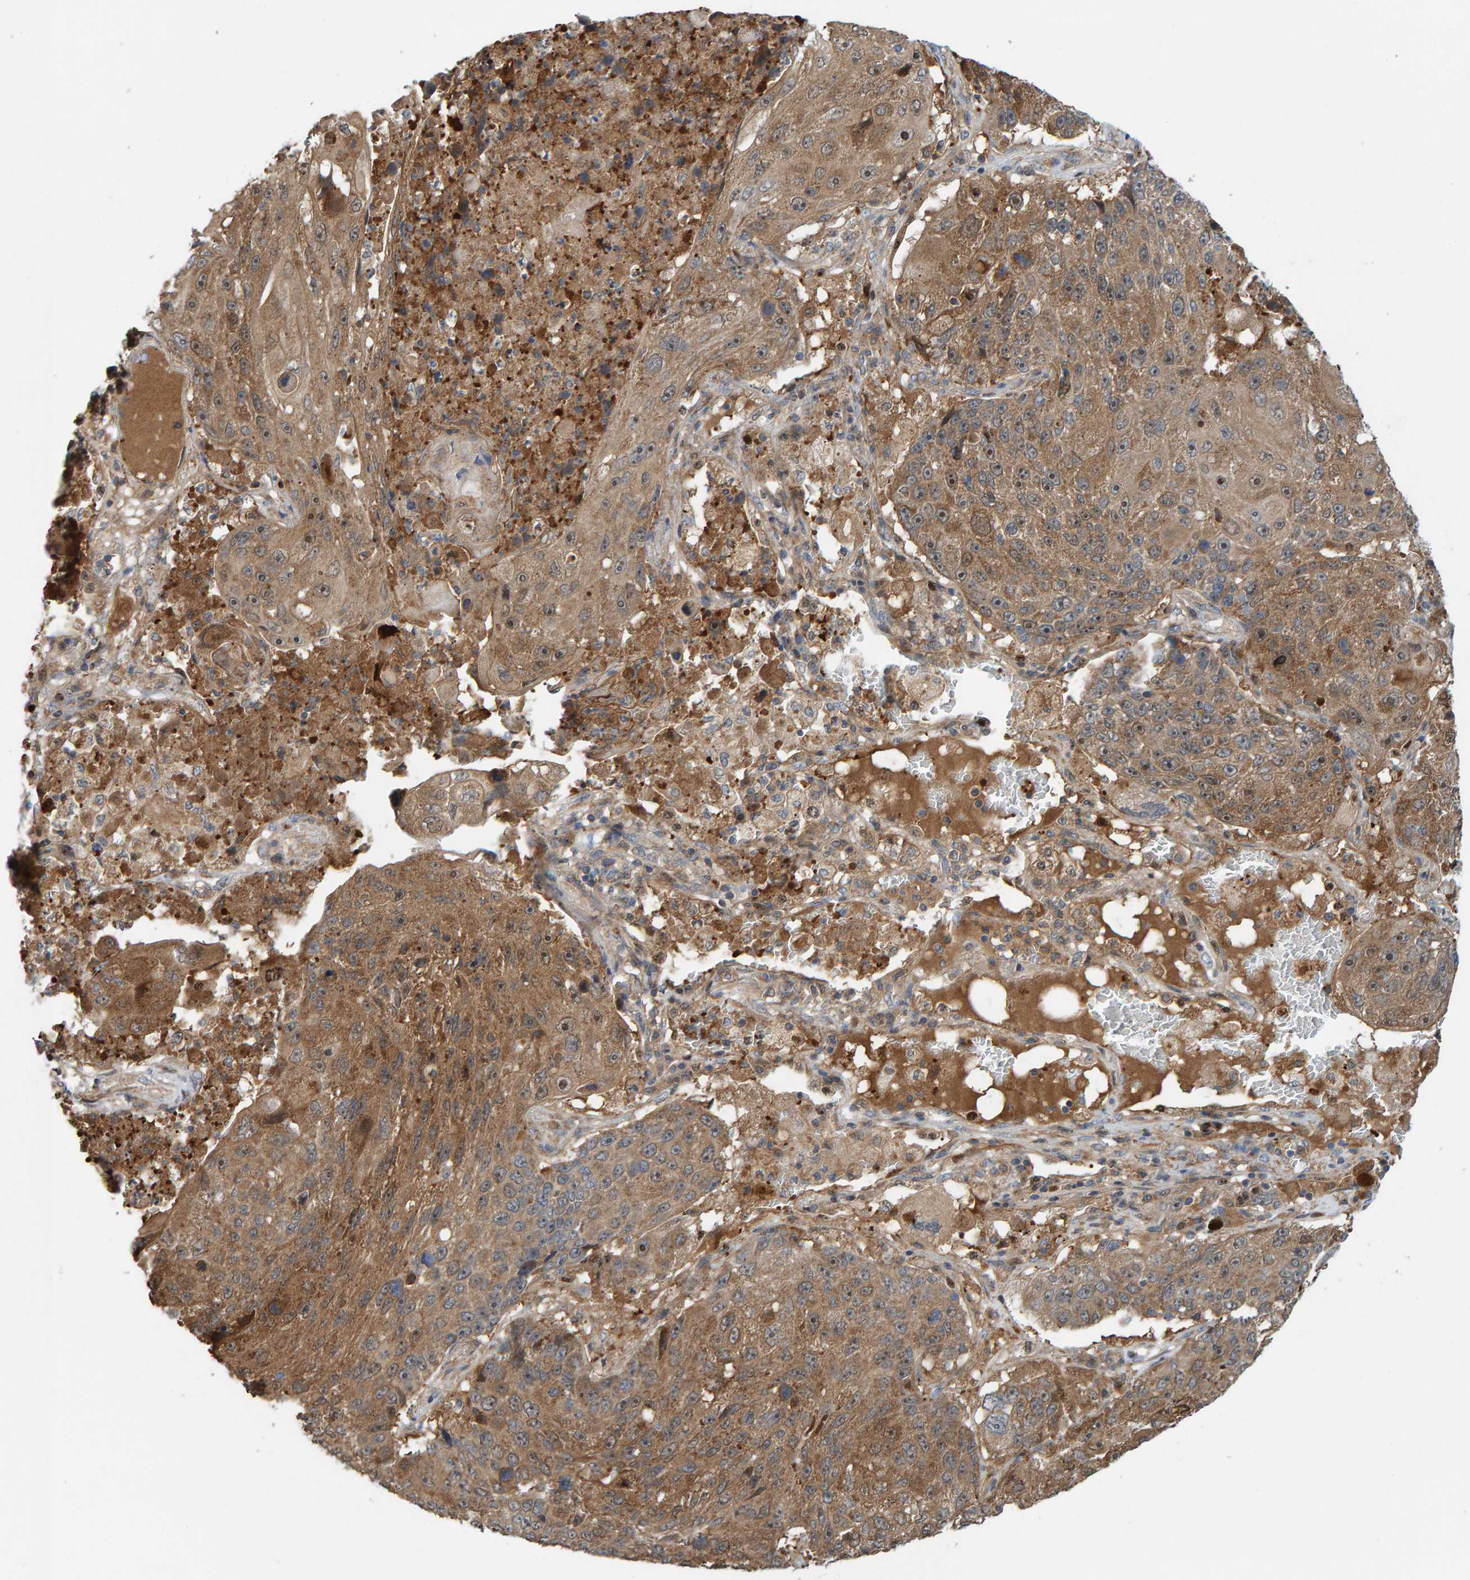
{"staining": {"intensity": "moderate", "quantity": ">75%", "location": "cytoplasmic/membranous"}, "tissue": "lung cancer", "cell_type": "Tumor cells", "image_type": "cancer", "snomed": [{"axis": "morphology", "description": "Squamous cell carcinoma, NOS"}, {"axis": "topography", "description": "Lung"}], "caption": "A brown stain labels moderate cytoplasmic/membranous staining of a protein in lung cancer tumor cells.", "gene": "KIAA0753", "patient": {"sex": "male", "age": 61}}